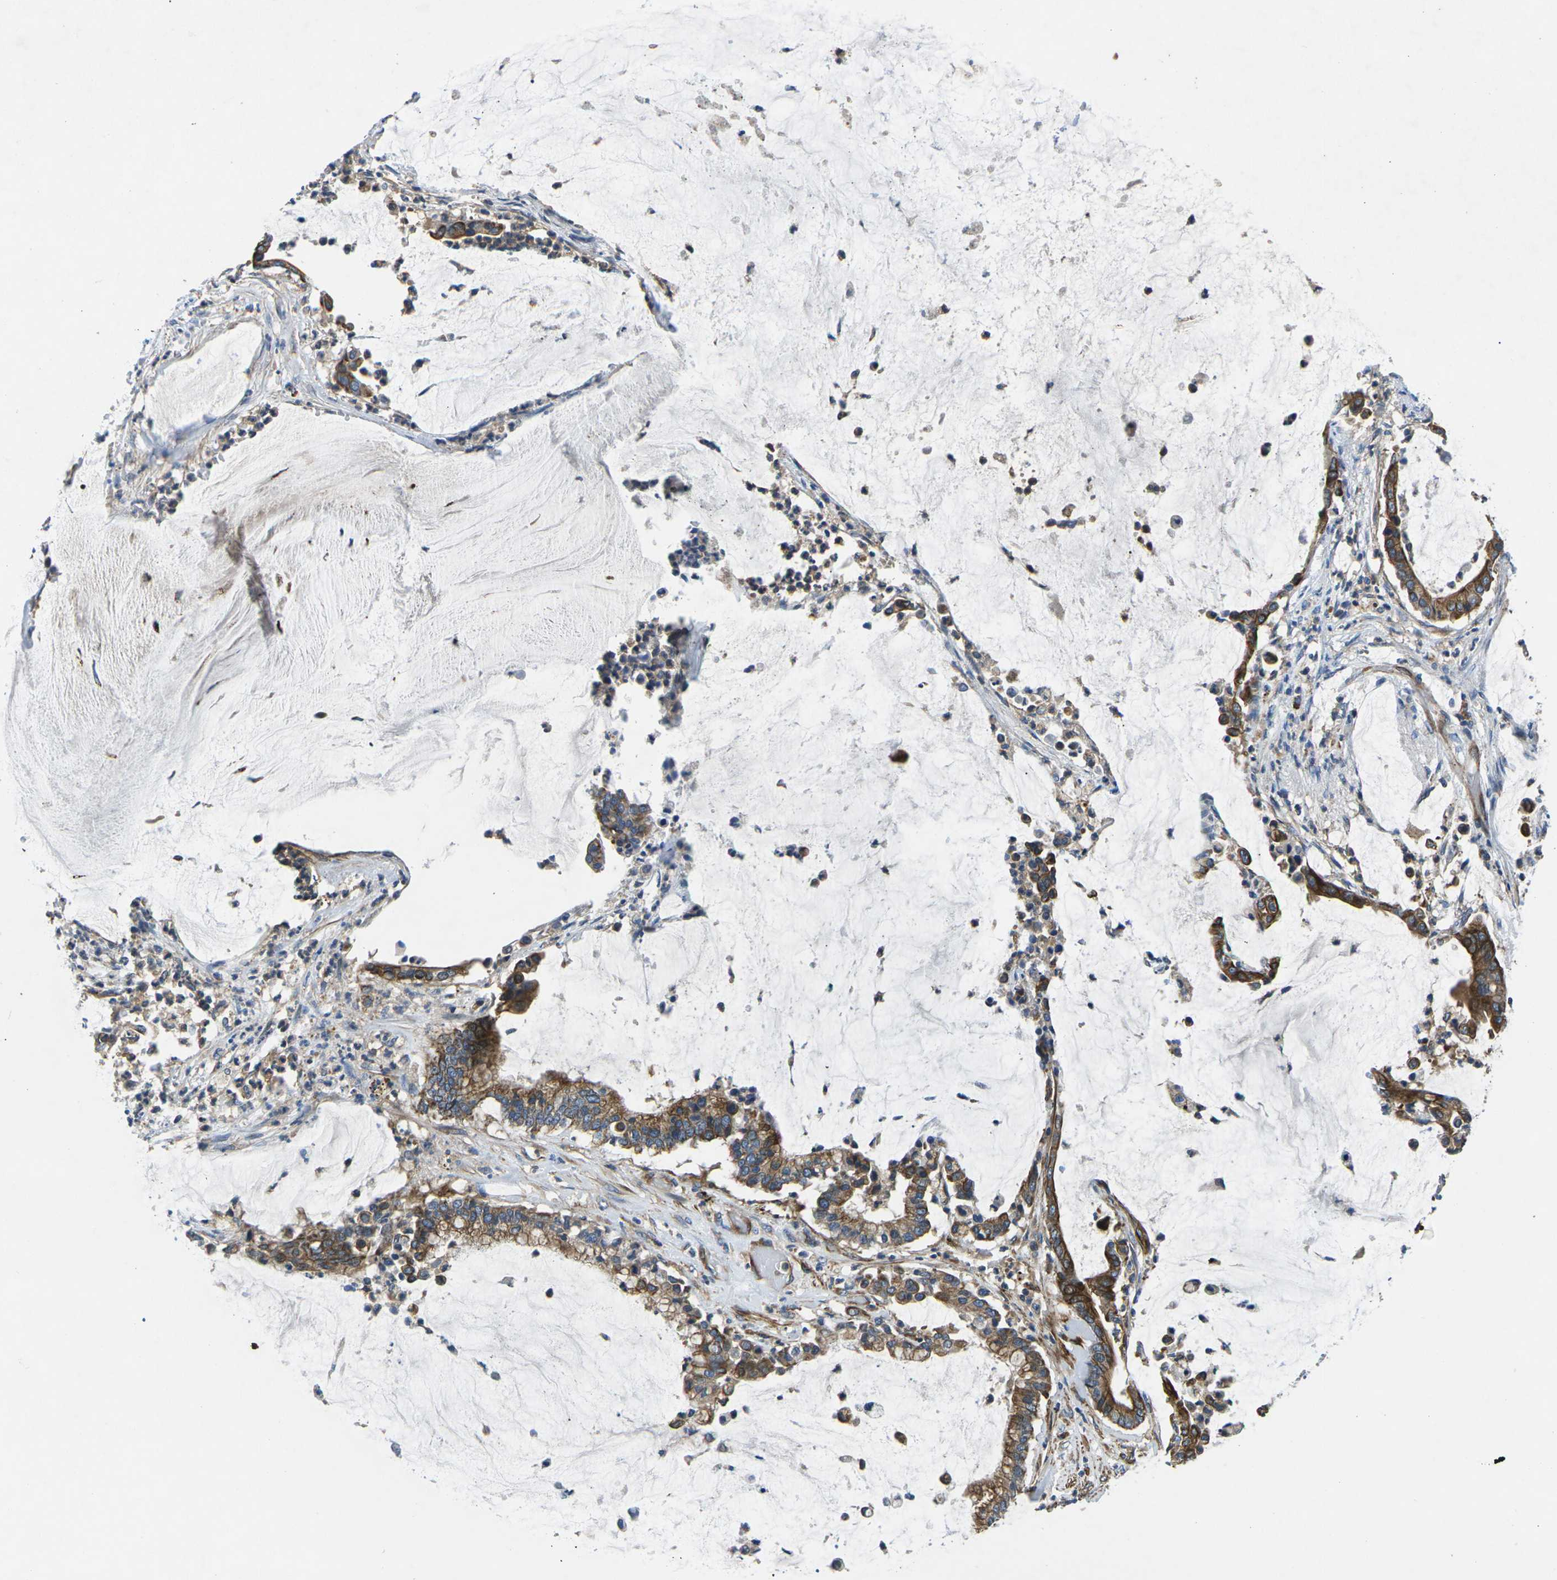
{"staining": {"intensity": "strong", "quantity": ">75%", "location": "cytoplasmic/membranous"}, "tissue": "pancreatic cancer", "cell_type": "Tumor cells", "image_type": "cancer", "snomed": [{"axis": "morphology", "description": "Adenocarcinoma, NOS"}, {"axis": "topography", "description": "Pancreas"}], "caption": "There is high levels of strong cytoplasmic/membranous staining in tumor cells of pancreatic cancer, as demonstrated by immunohistochemical staining (brown color).", "gene": "KCNJ15", "patient": {"sex": "male", "age": 41}}